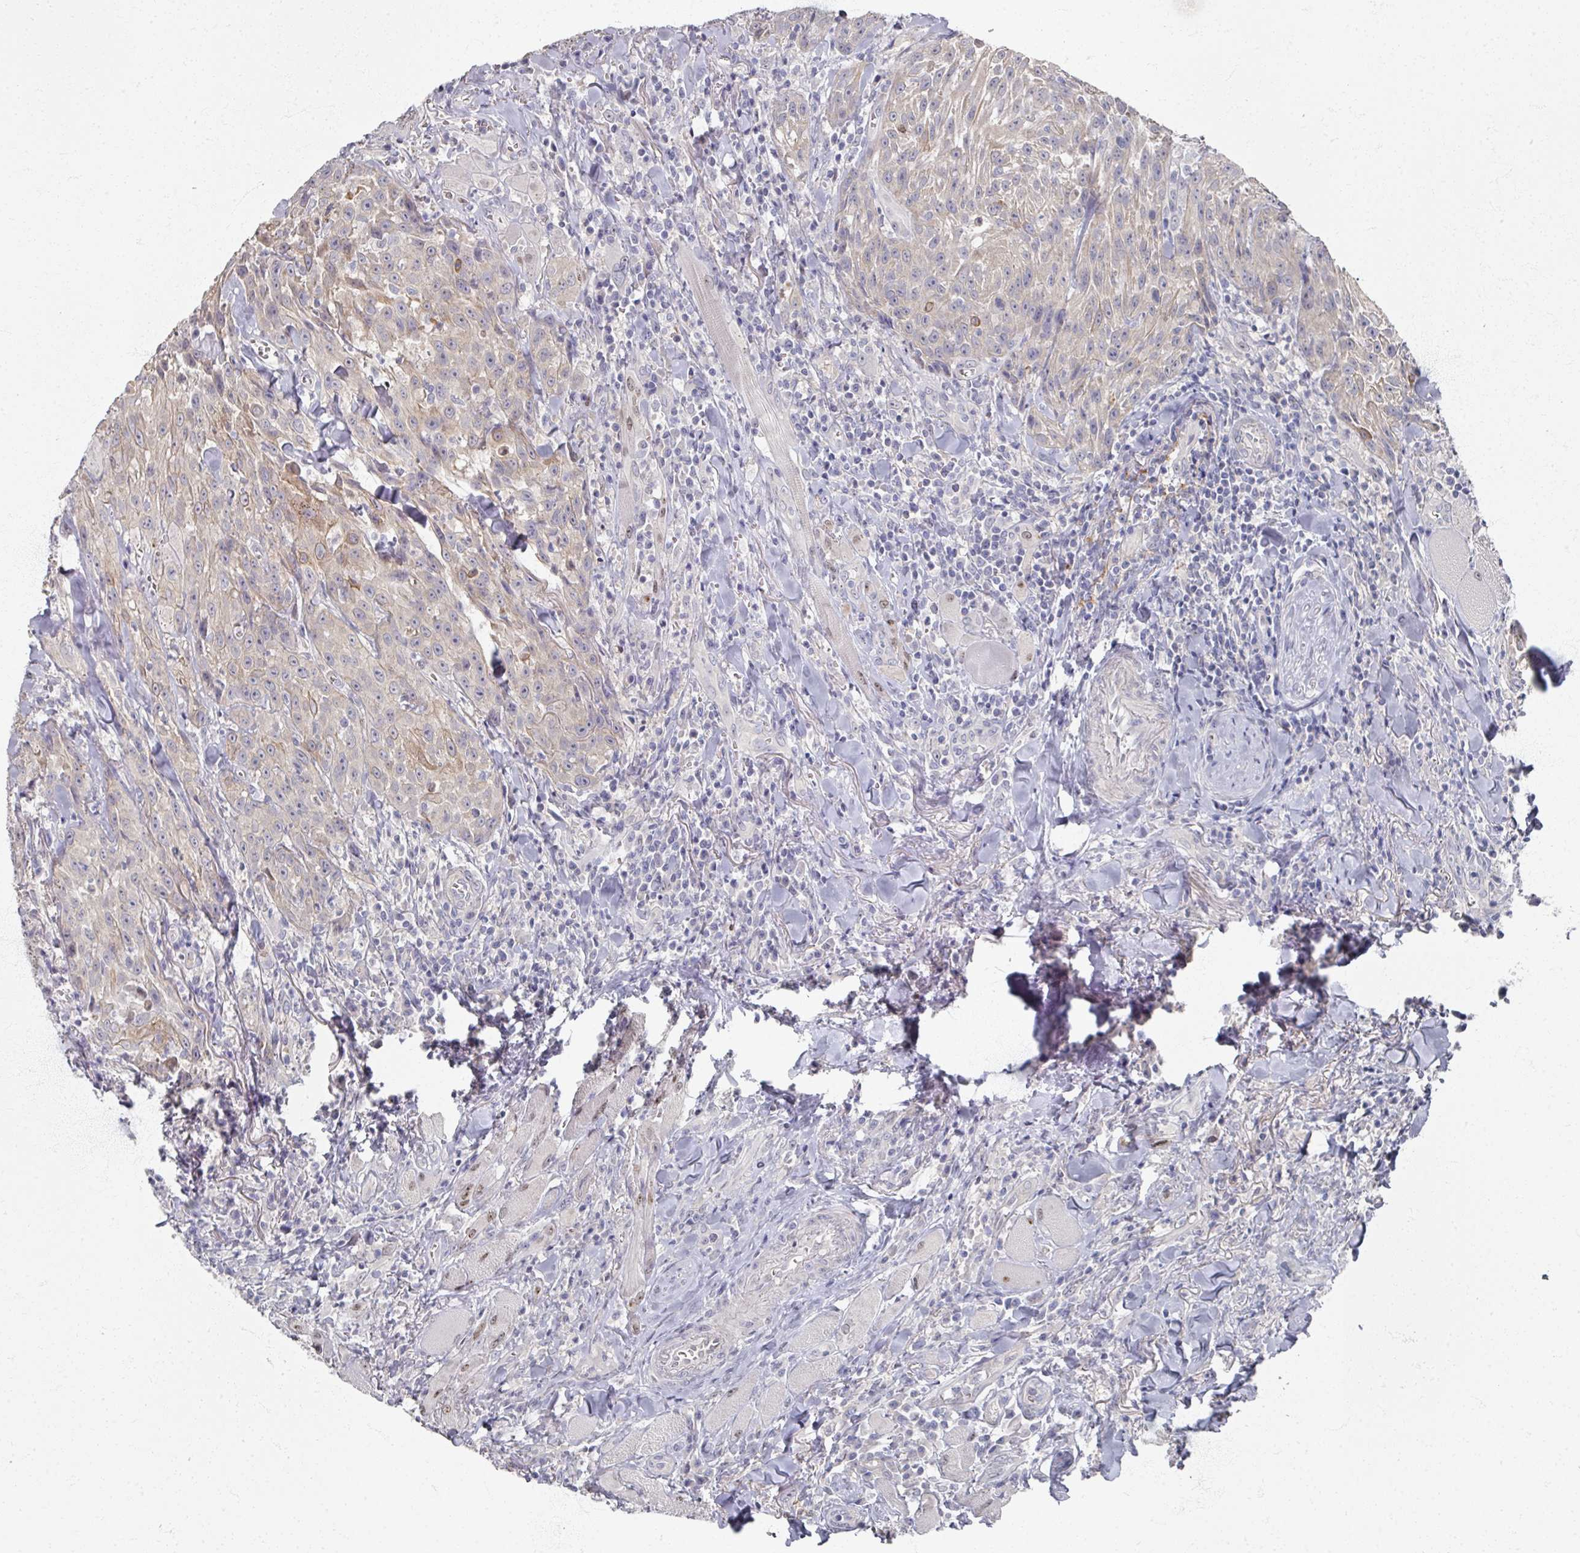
{"staining": {"intensity": "weak", "quantity": "25%-75%", "location": "cytoplasmic/membranous"}, "tissue": "head and neck cancer", "cell_type": "Tumor cells", "image_type": "cancer", "snomed": [{"axis": "morphology", "description": "Normal tissue, NOS"}, {"axis": "morphology", "description": "Squamous cell carcinoma, NOS"}, {"axis": "topography", "description": "Oral tissue"}, {"axis": "topography", "description": "Head-Neck"}], "caption": "Protein staining of head and neck cancer tissue displays weak cytoplasmic/membranous staining in about 25%-75% of tumor cells.", "gene": "TTYH3", "patient": {"sex": "female", "age": 70}}